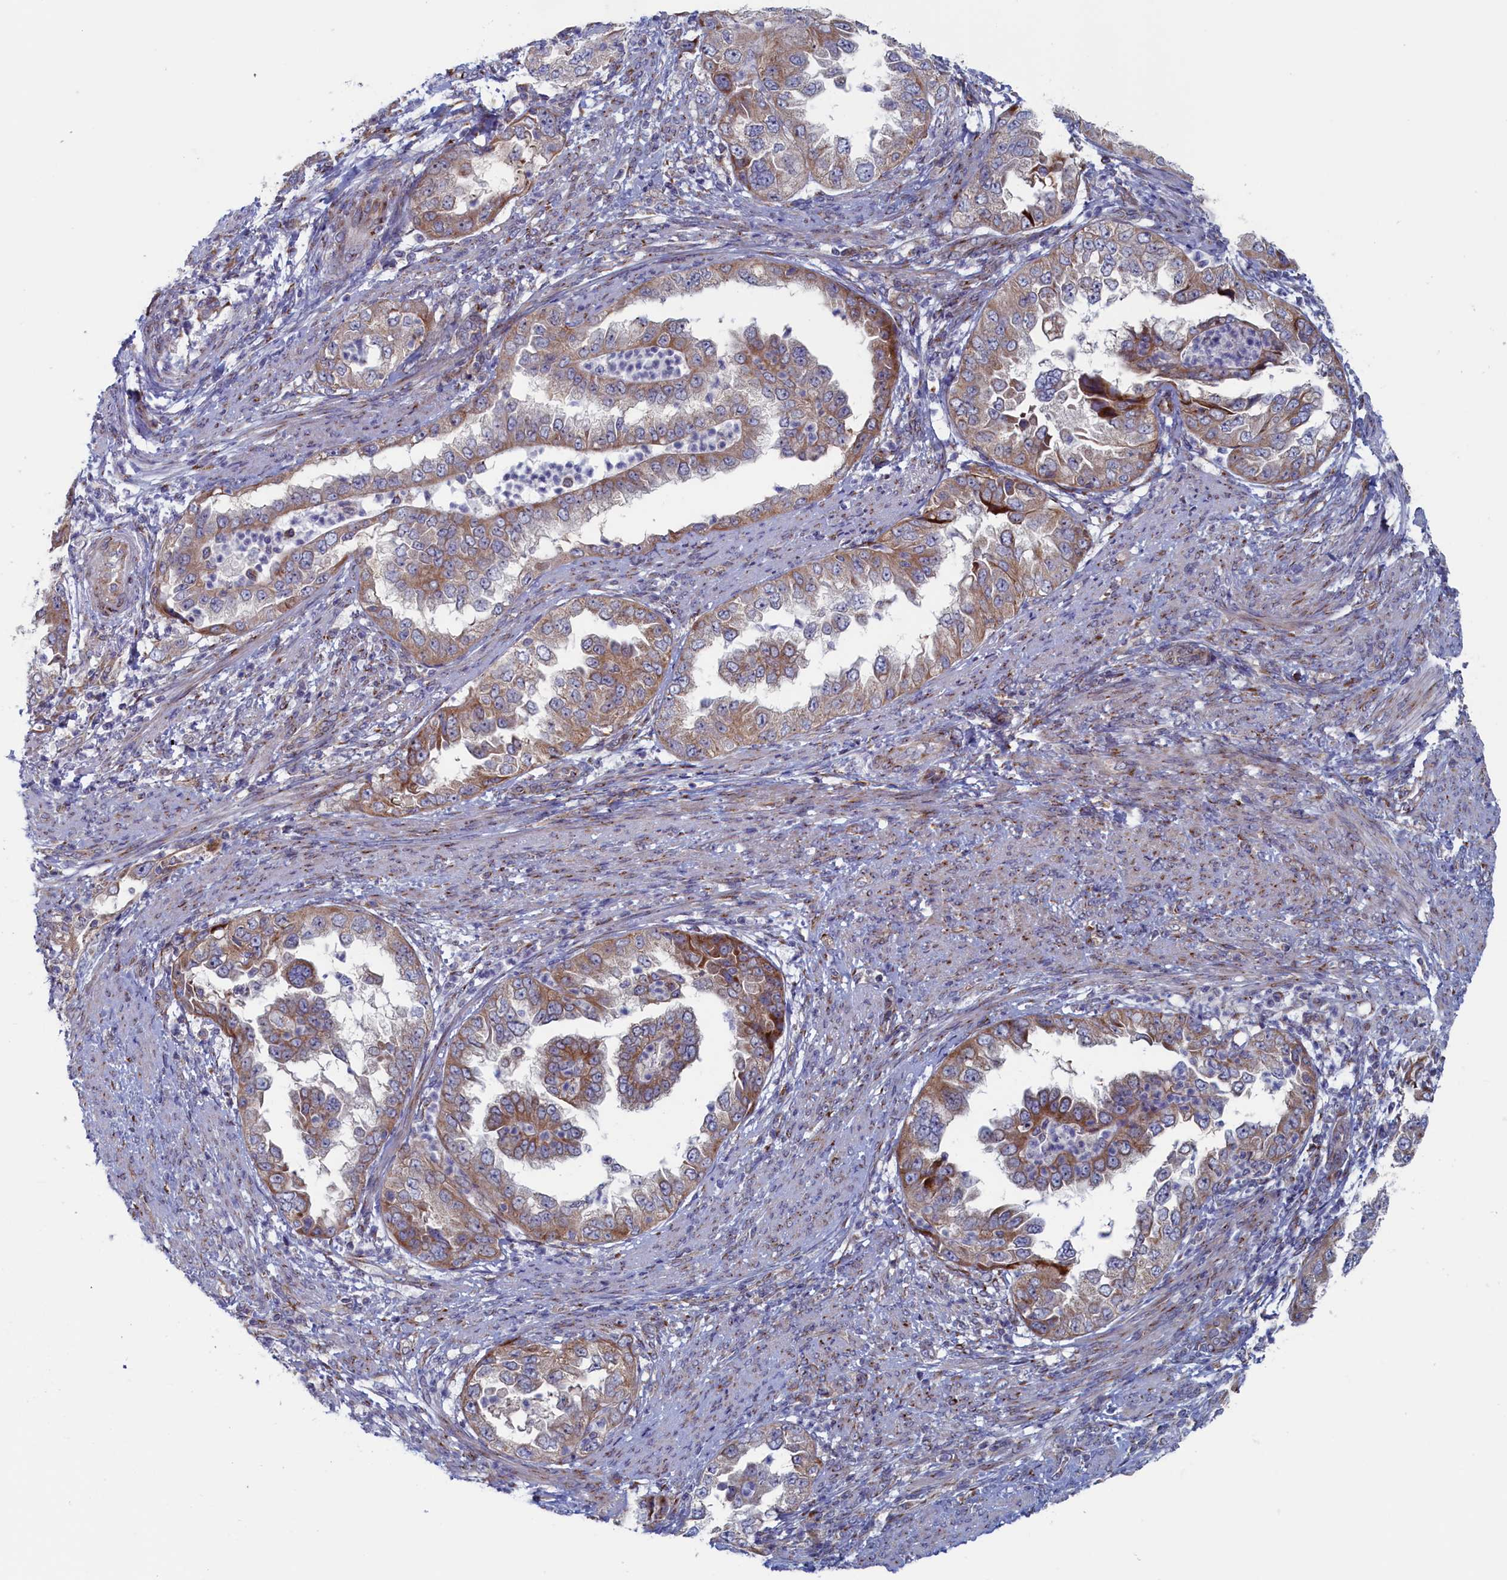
{"staining": {"intensity": "moderate", "quantity": "25%-75%", "location": "cytoplasmic/membranous"}, "tissue": "endometrial cancer", "cell_type": "Tumor cells", "image_type": "cancer", "snomed": [{"axis": "morphology", "description": "Adenocarcinoma, NOS"}, {"axis": "topography", "description": "Endometrium"}], "caption": "High-magnification brightfield microscopy of endometrial adenocarcinoma stained with DAB (brown) and counterstained with hematoxylin (blue). tumor cells exhibit moderate cytoplasmic/membranous expression is identified in about25%-75% of cells.", "gene": "MTFMT", "patient": {"sex": "female", "age": 85}}